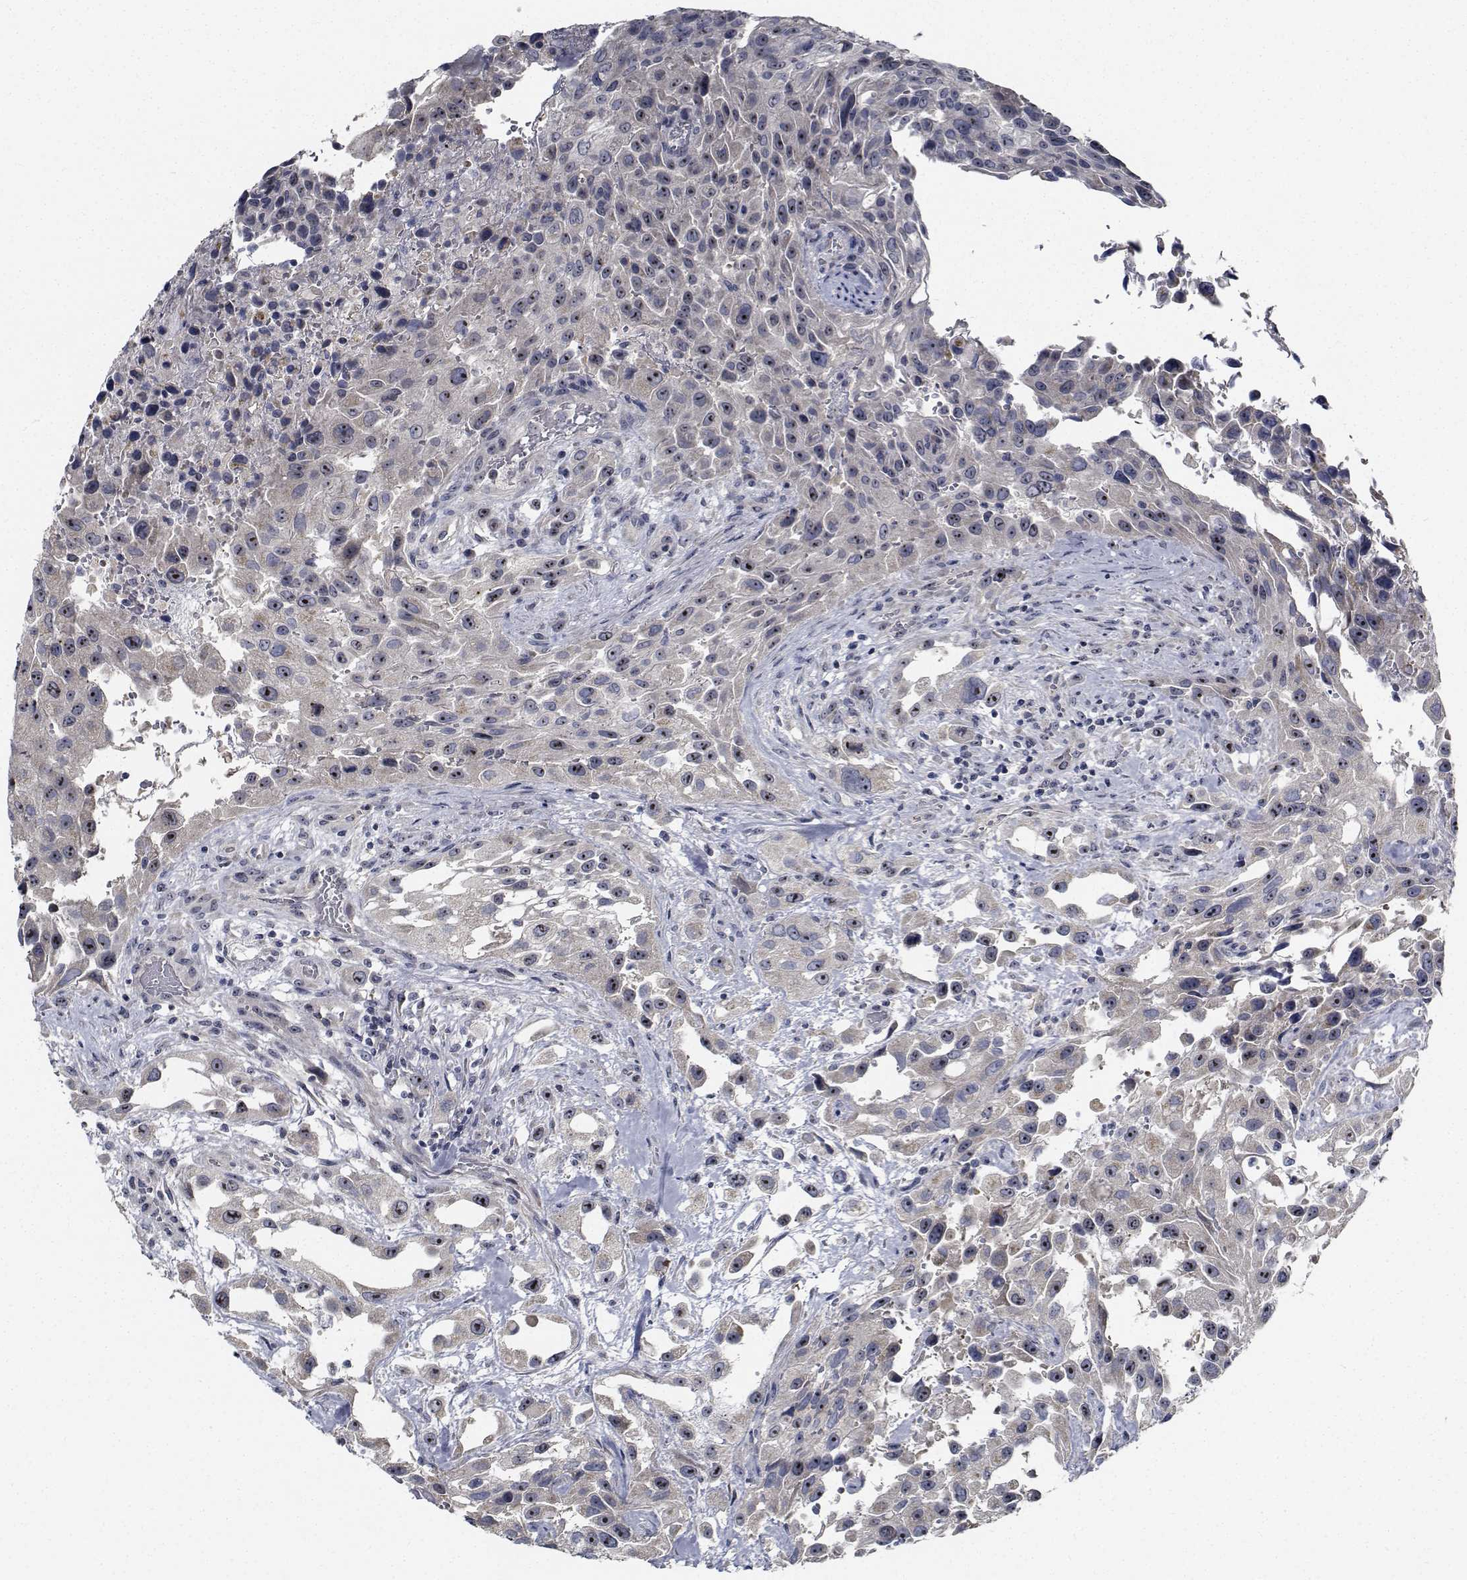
{"staining": {"intensity": "strong", "quantity": ">75%", "location": "nuclear"}, "tissue": "urothelial cancer", "cell_type": "Tumor cells", "image_type": "cancer", "snomed": [{"axis": "morphology", "description": "Urothelial carcinoma, High grade"}, {"axis": "topography", "description": "Urinary bladder"}], "caption": "Human high-grade urothelial carcinoma stained with a protein marker shows strong staining in tumor cells.", "gene": "NVL", "patient": {"sex": "male", "age": 79}}